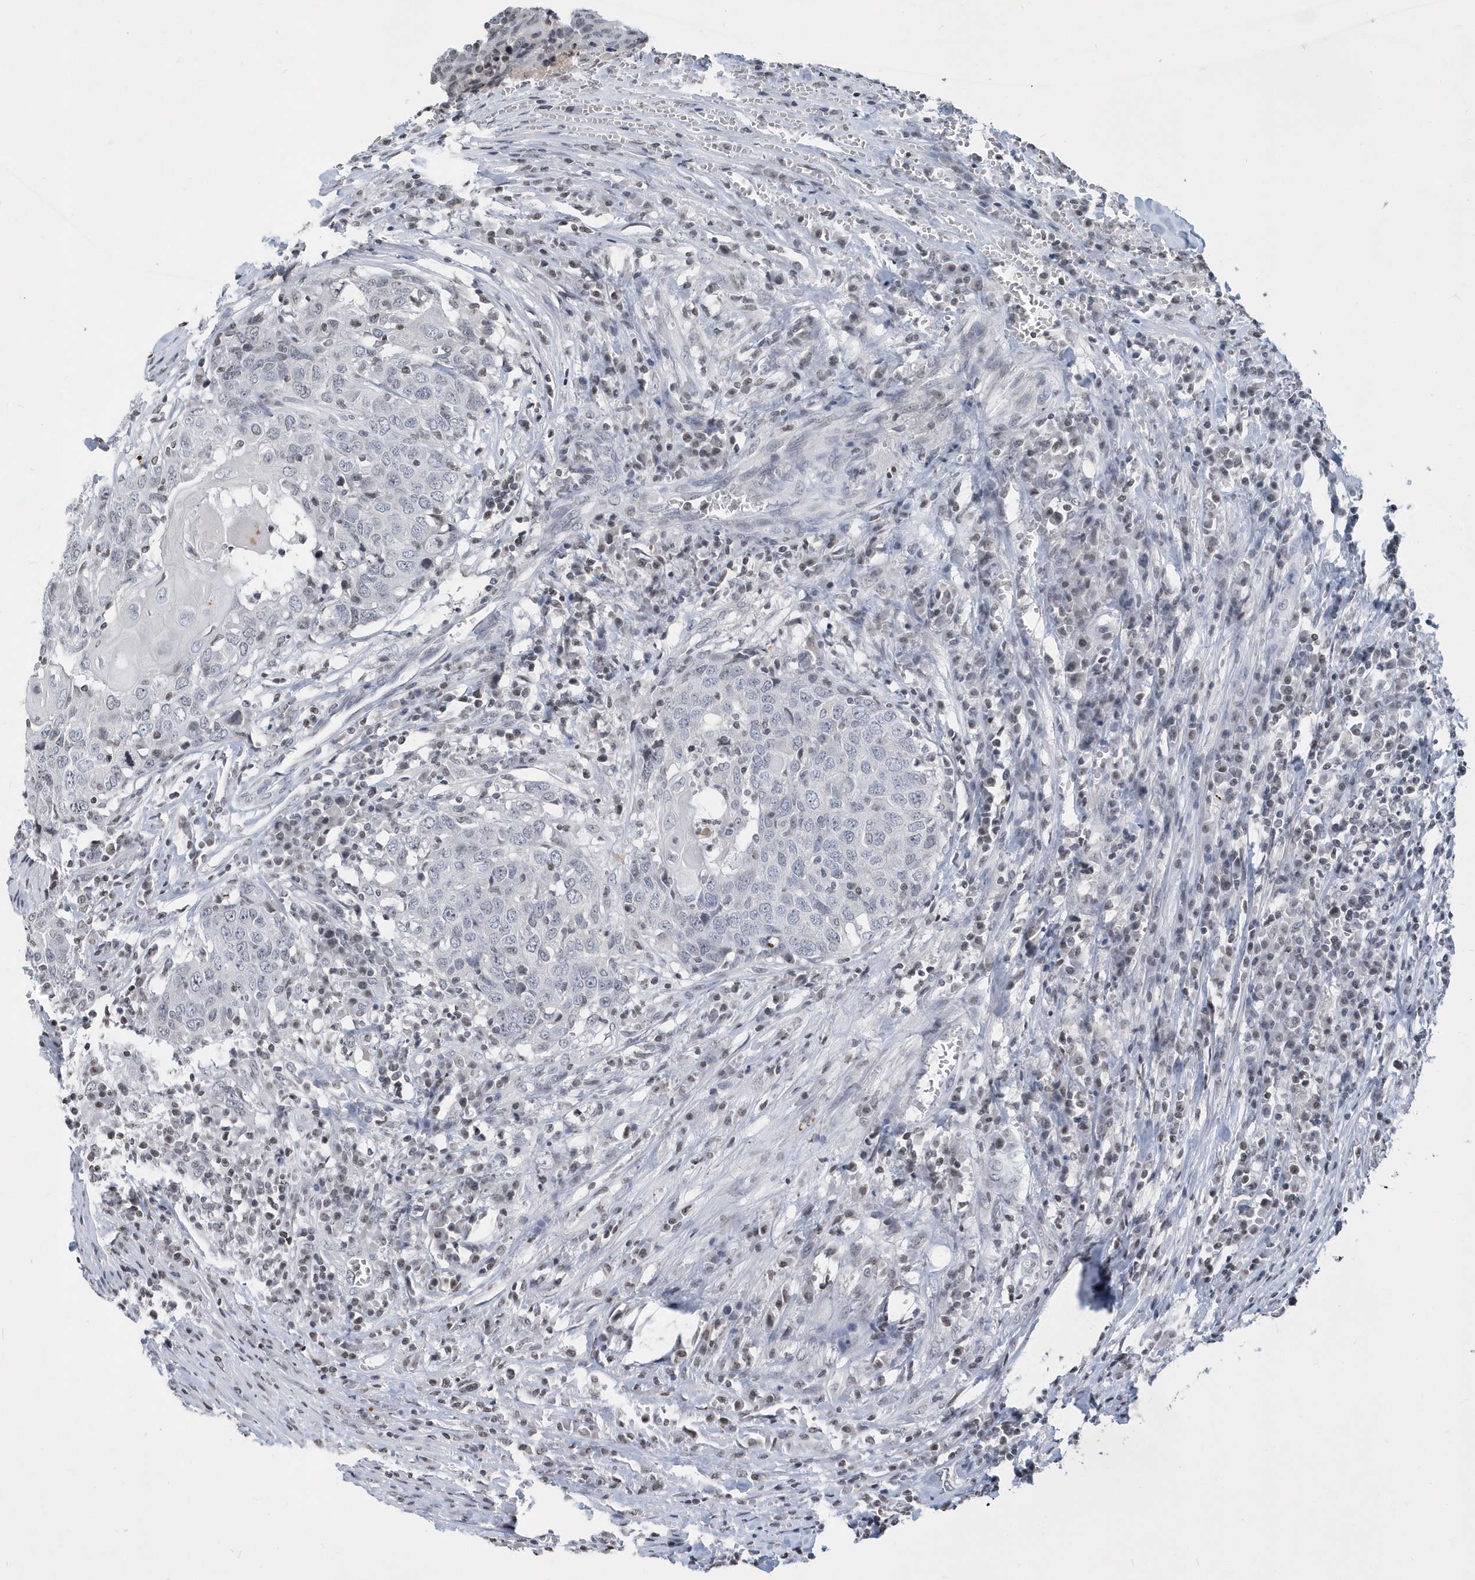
{"staining": {"intensity": "negative", "quantity": "none", "location": "none"}, "tissue": "head and neck cancer", "cell_type": "Tumor cells", "image_type": "cancer", "snomed": [{"axis": "morphology", "description": "Squamous cell carcinoma, NOS"}, {"axis": "topography", "description": "Head-Neck"}], "caption": "Tumor cells are negative for protein expression in human head and neck cancer (squamous cell carcinoma).", "gene": "VWA5B2", "patient": {"sex": "male", "age": 66}}